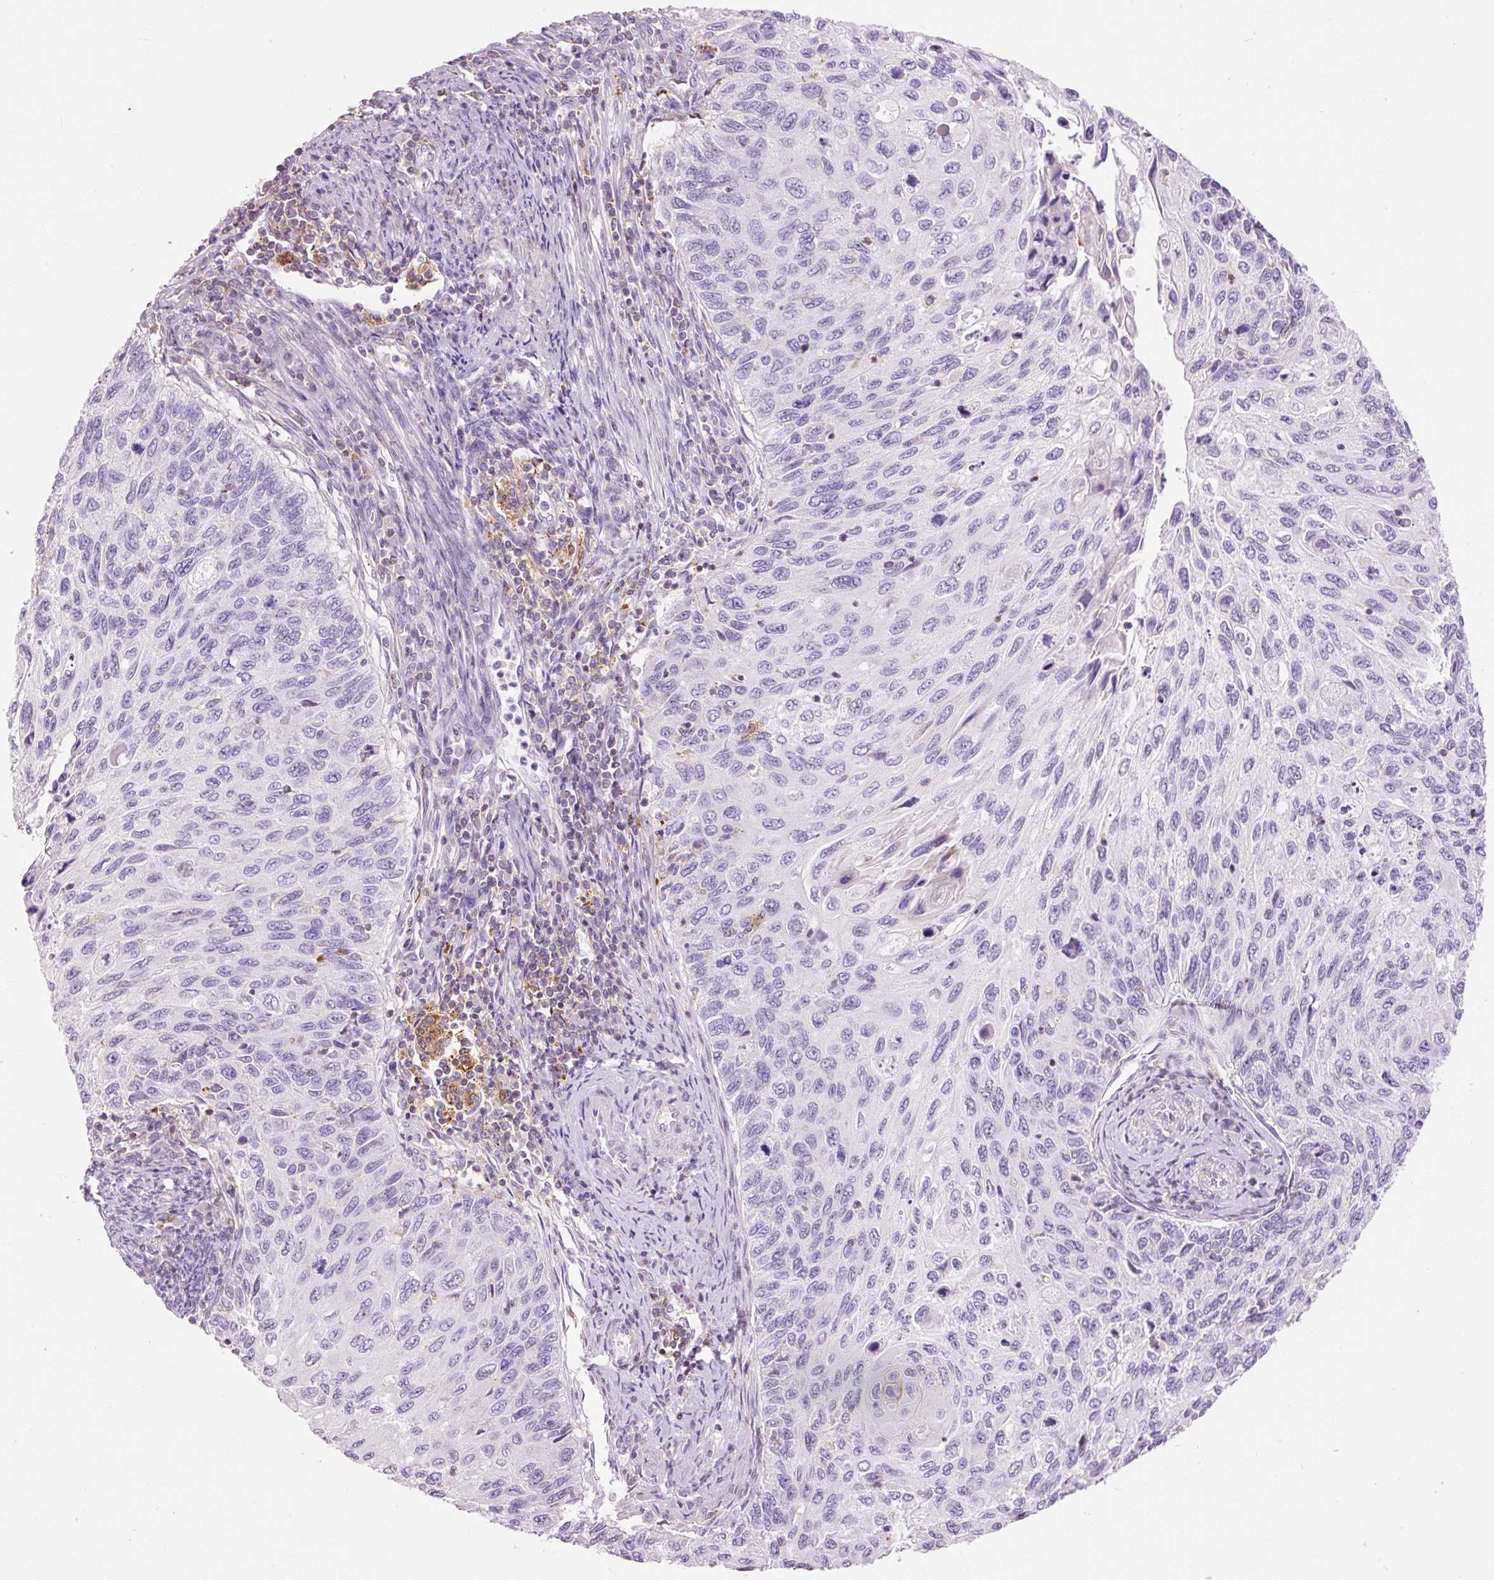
{"staining": {"intensity": "negative", "quantity": "none", "location": "none"}, "tissue": "cervical cancer", "cell_type": "Tumor cells", "image_type": "cancer", "snomed": [{"axis": "morphology", "description": "Squamous cell carcinoma, NOS"}, {"axis": "topography", "description": "Cervix"}], "caption": "A micrograph of cervical cancer stained for a protein displays no brown staining in tumor cells.", "gene": "DOK6", "patient": {"sex": "female", "age": 70}}